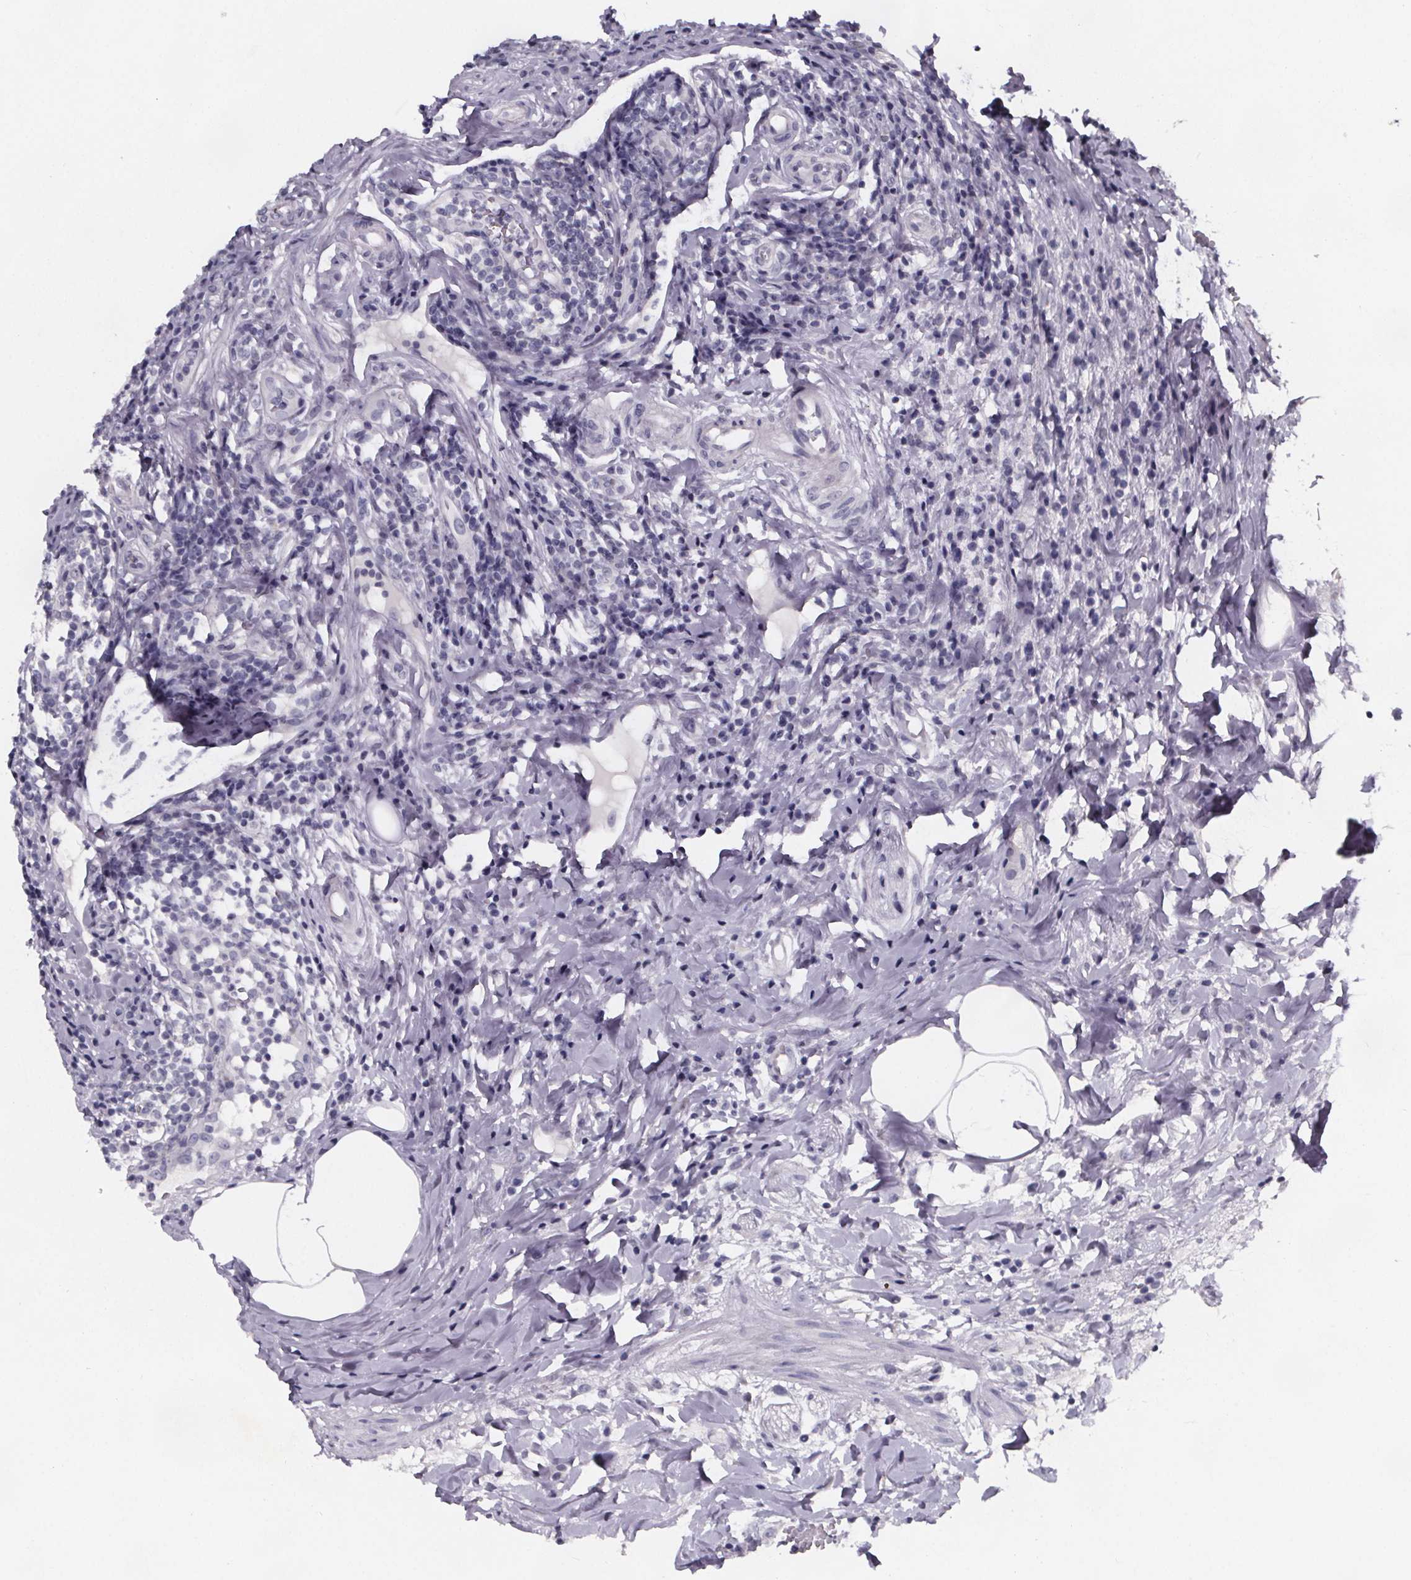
{"staining": {"intensity": "weak", "quantity": "<25%", "location": "cytoplasmic/membranous"}, "tissue": "appendix", "cell_type": "Glandular cells", "image_type": "normal", "snomed": [{"axis": "morphology", "description": "Normal tissue, NOS"}, {"axis": "morphology", "description": "Inflammation, NOS"}, {"axis": "topography", "description": "Appendix"}], "caption": "Histopathology image shows no significant protein positivity in glandular cells of benign appendix.", "gene": "PAH", "patient": {"sex": "male", "age": 16}}